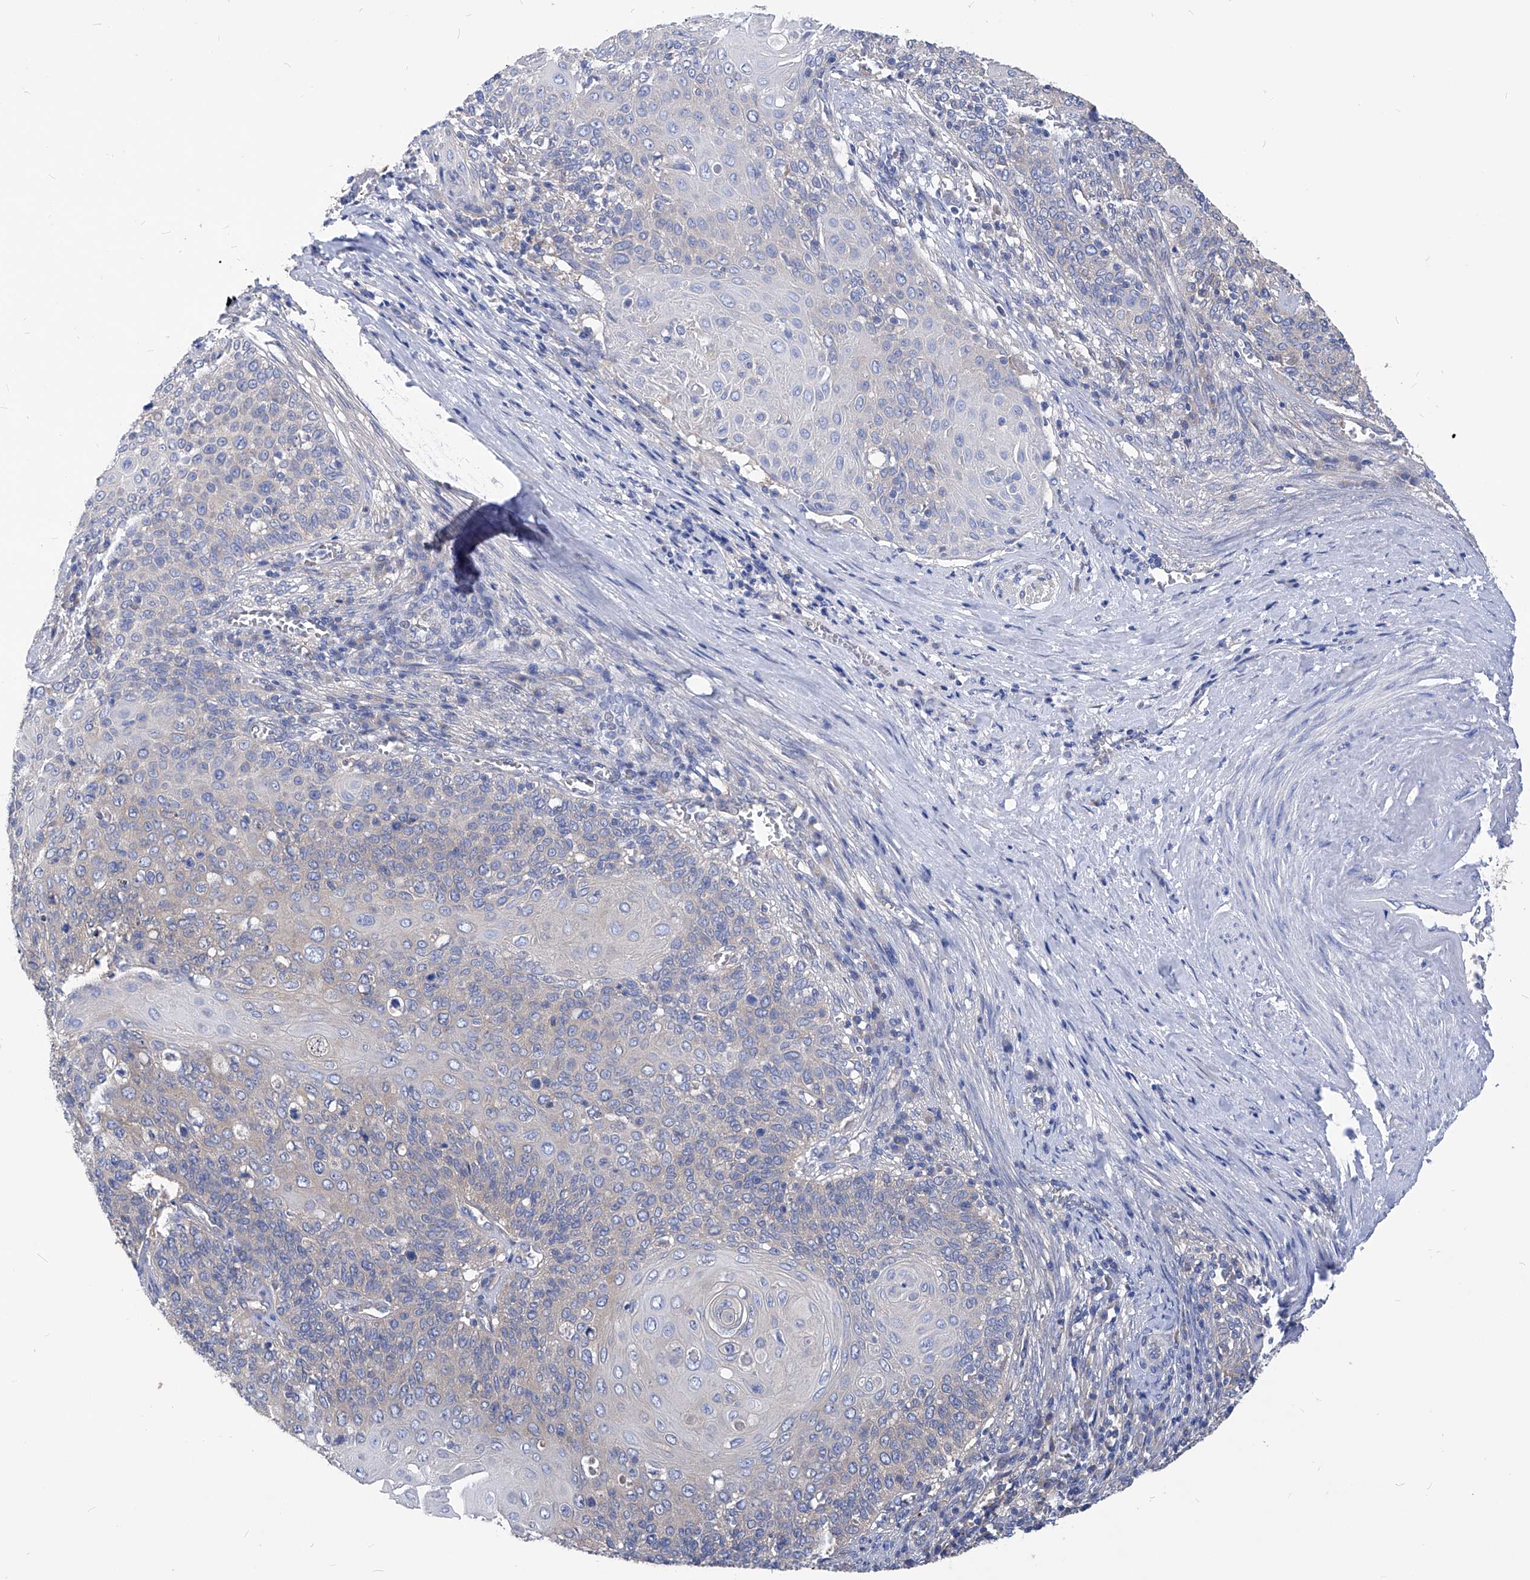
{"staining": {"intensity": "weak", "quantity": "<25%", "location": "cytoplasmic/membranous"}, "tissue": "cervical cancer", "cell_type": "Tumor cells", "image_type": "cancer", "snomed": [{"axis": "morphology", "description": "Squamous cell carcinoma, NOS"}, {"axis": "topography", "description": "Cervix"}], "caption": "Cervical cancer (squamous cell carcinoma) stained for a protein using immunohistochemistry shows no expression tumor cells.", "gene": "XPNPEP1", "patient": {"sex": "female", "age": 39}}